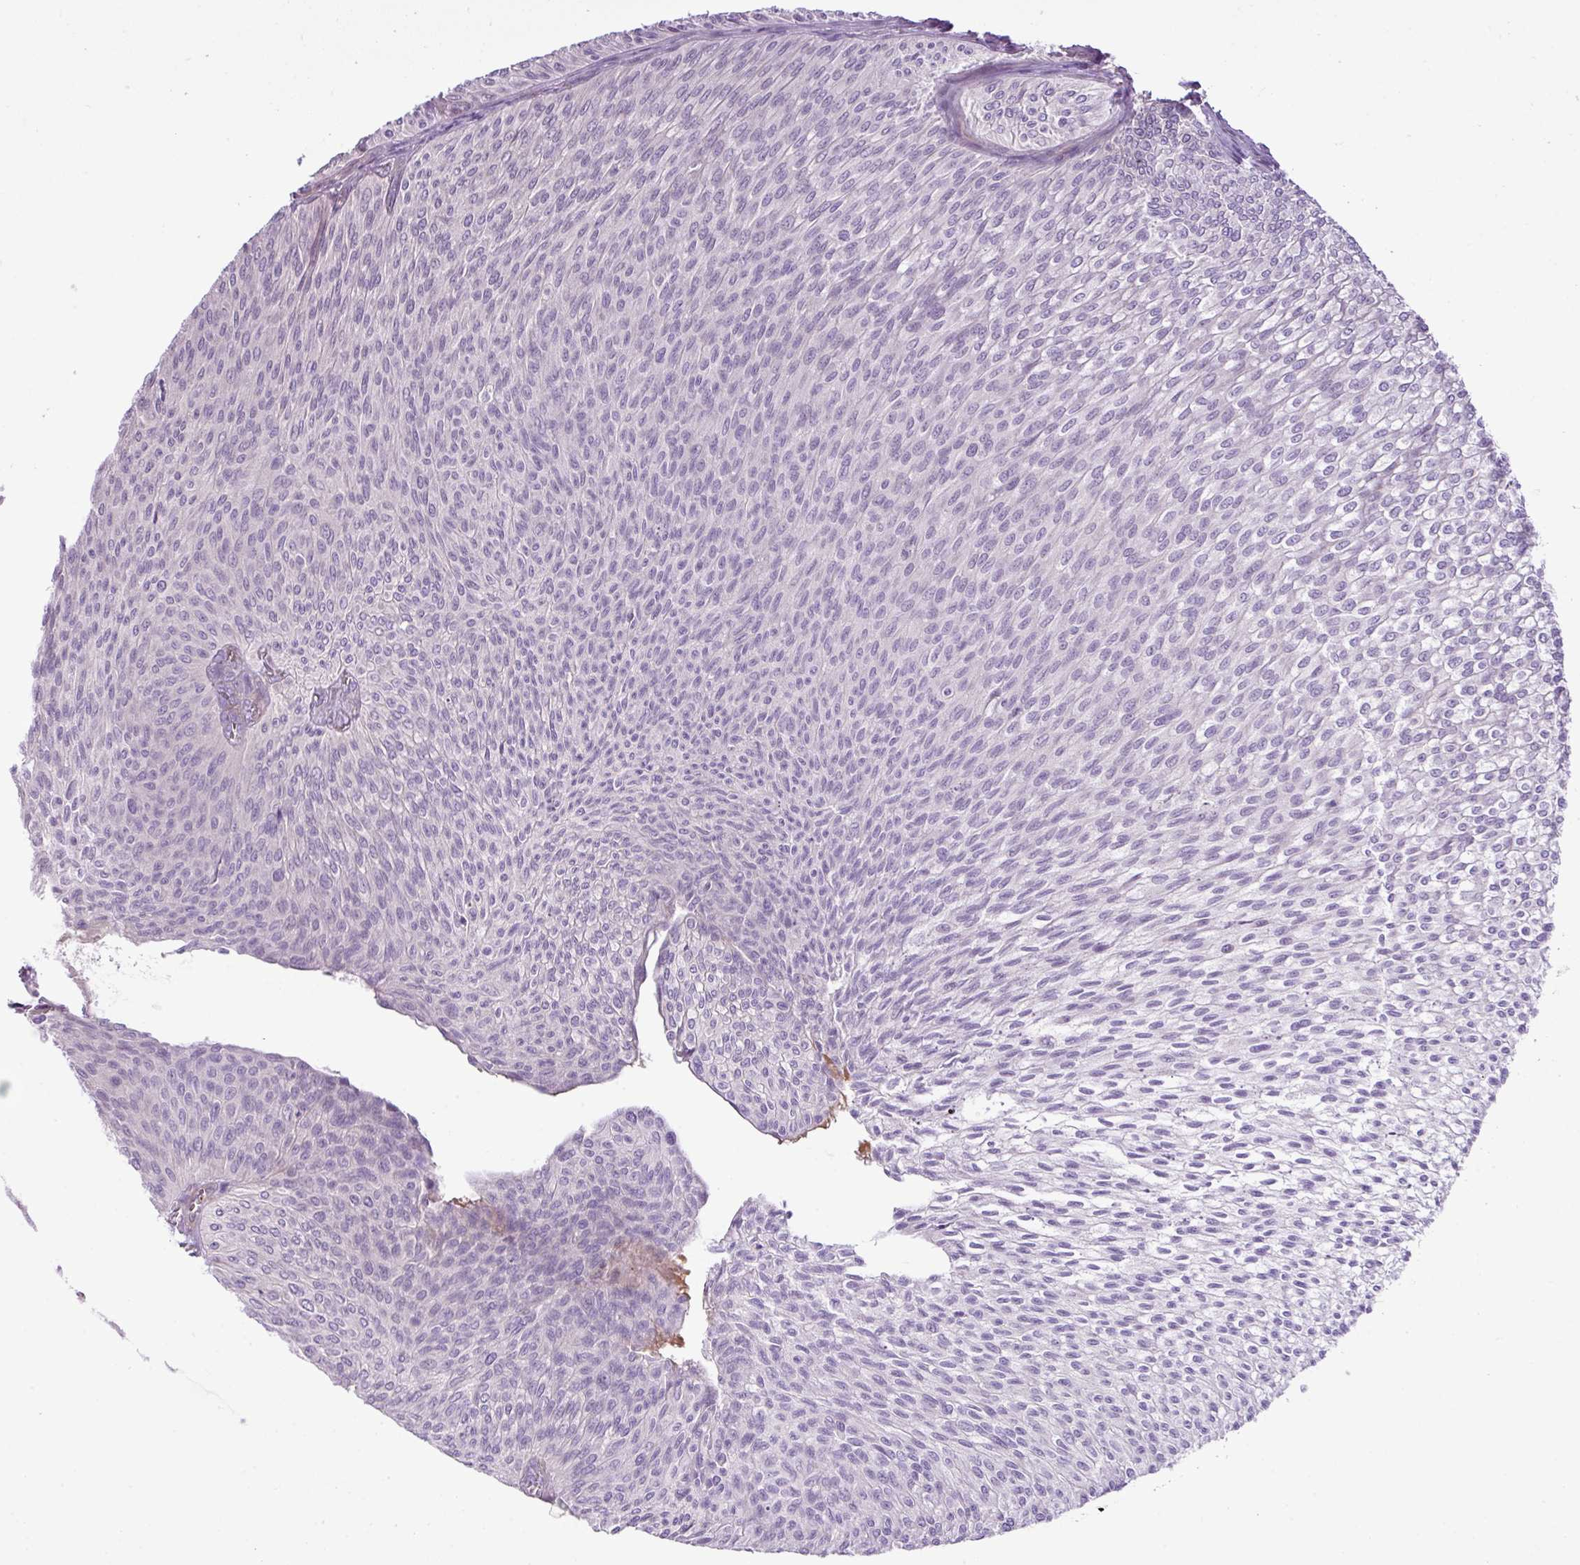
{"staining": {"intensity": "negative", "quantity": "none", "location": "none"}, "tissue": "urothelial cancer", "cell_type": "Tumor cells", "image_type": "cancer", "snomed": [{"axis": "morphology", "description": "Urothelial carcinoma, Low grade"}, {"axis": "topography", "description": "Urinary bladder"}], "caption": "Tumor cells are negative for protein expression in human urothelial carcinoma (low-grade).", "gene": "DNAJB13", "patient": {"sex": "male", "age": 91}}